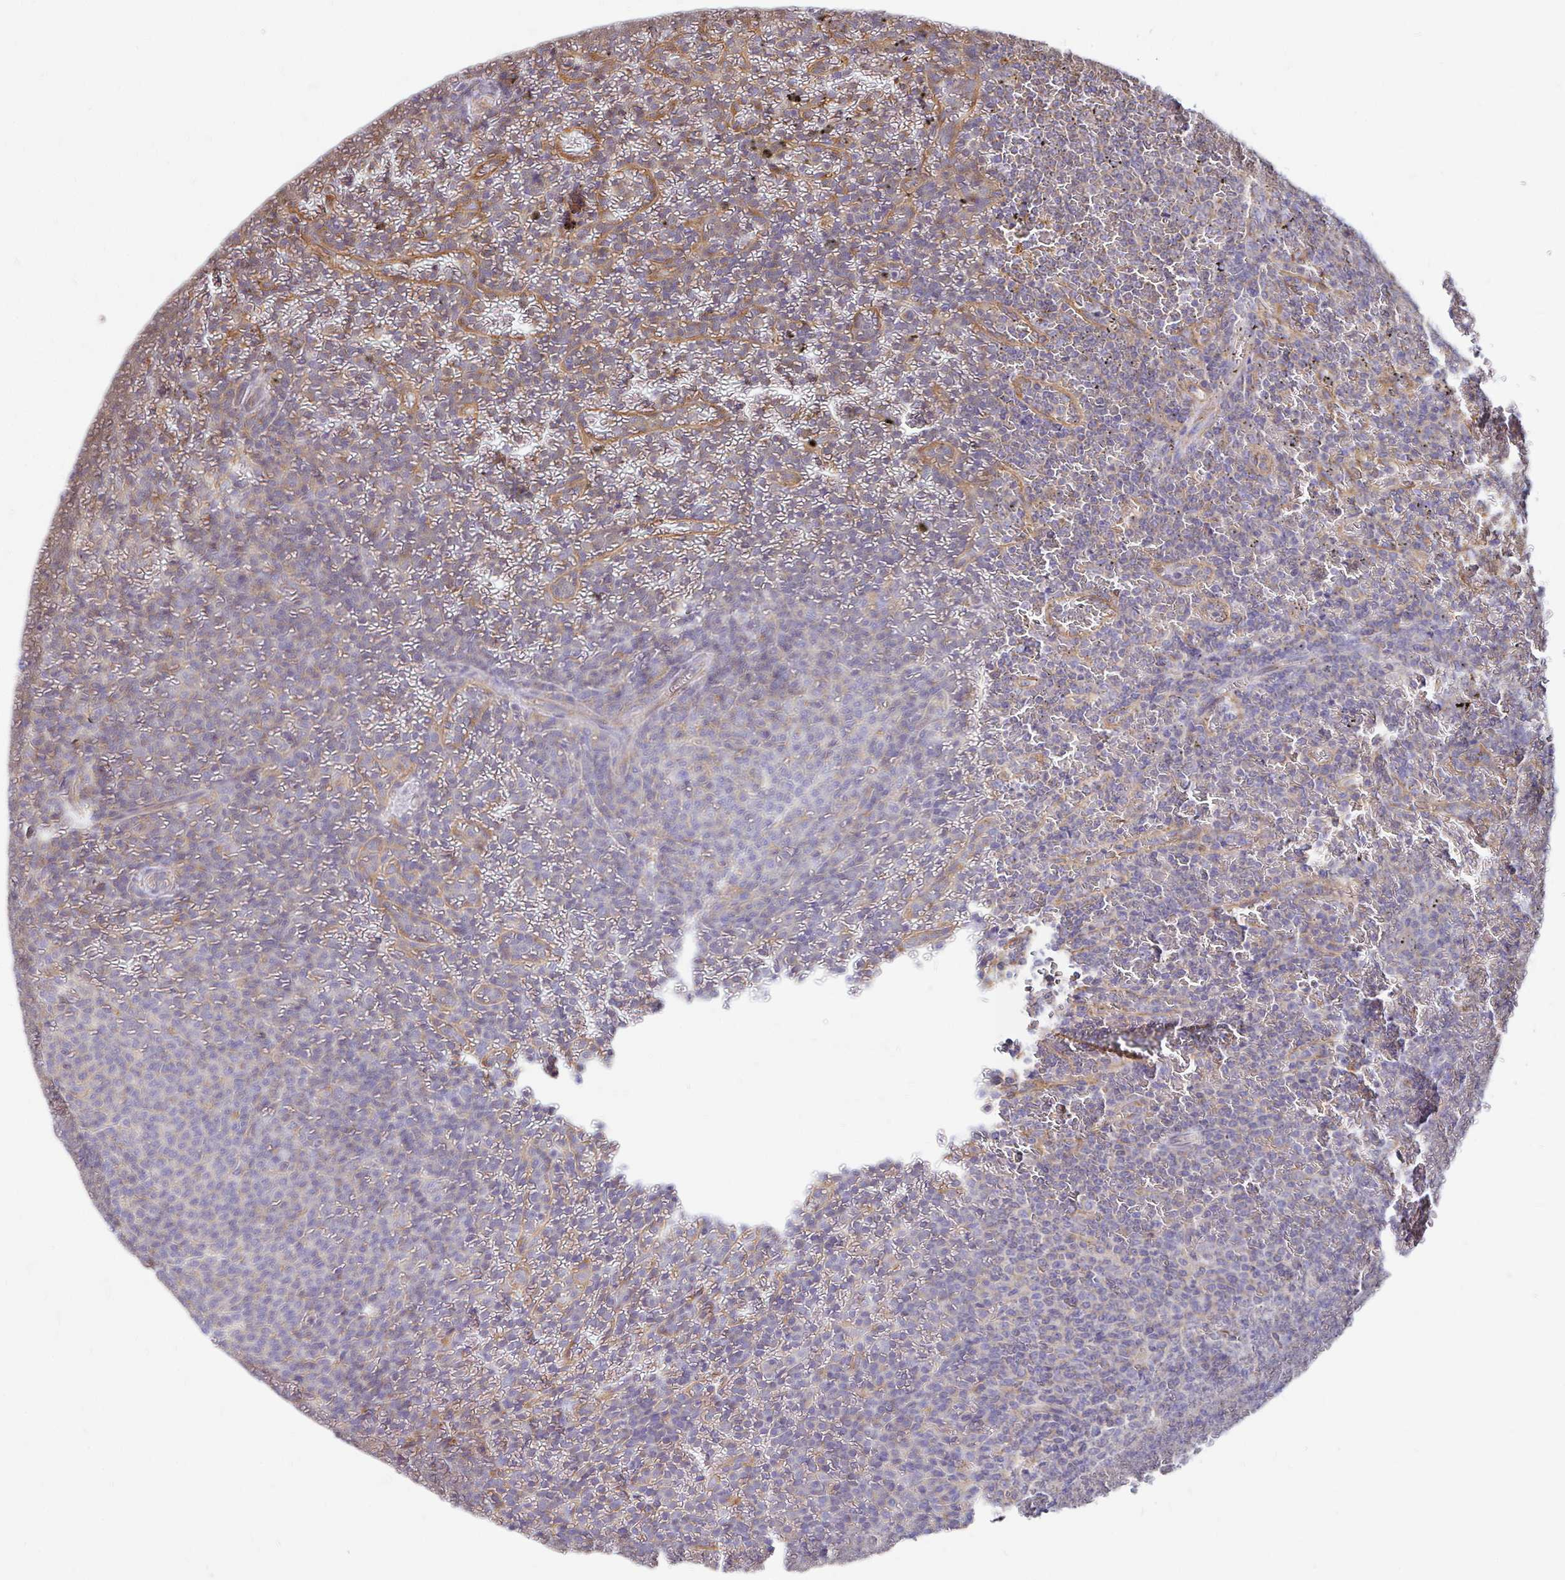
{"staining": {"intensity": "negative", "quantity": "none", "location": "none"}, "tissue": "lymphoma", "cell_type": "Tumor cells", "image_type": "cancer", "snomed": [{"axis": "morphology", "description": "Malignant lymphoma, non-Hodgkin's type, Low grade"}, {"axis": "topography", "description": "Spleen"}], "caption": "Tumor cells show no significant protein expression in low-grade malignant lymphoma, non-Hodgkin's type.", "gene": "CLTC", "patient": {"sex": "female", "age": 77}}